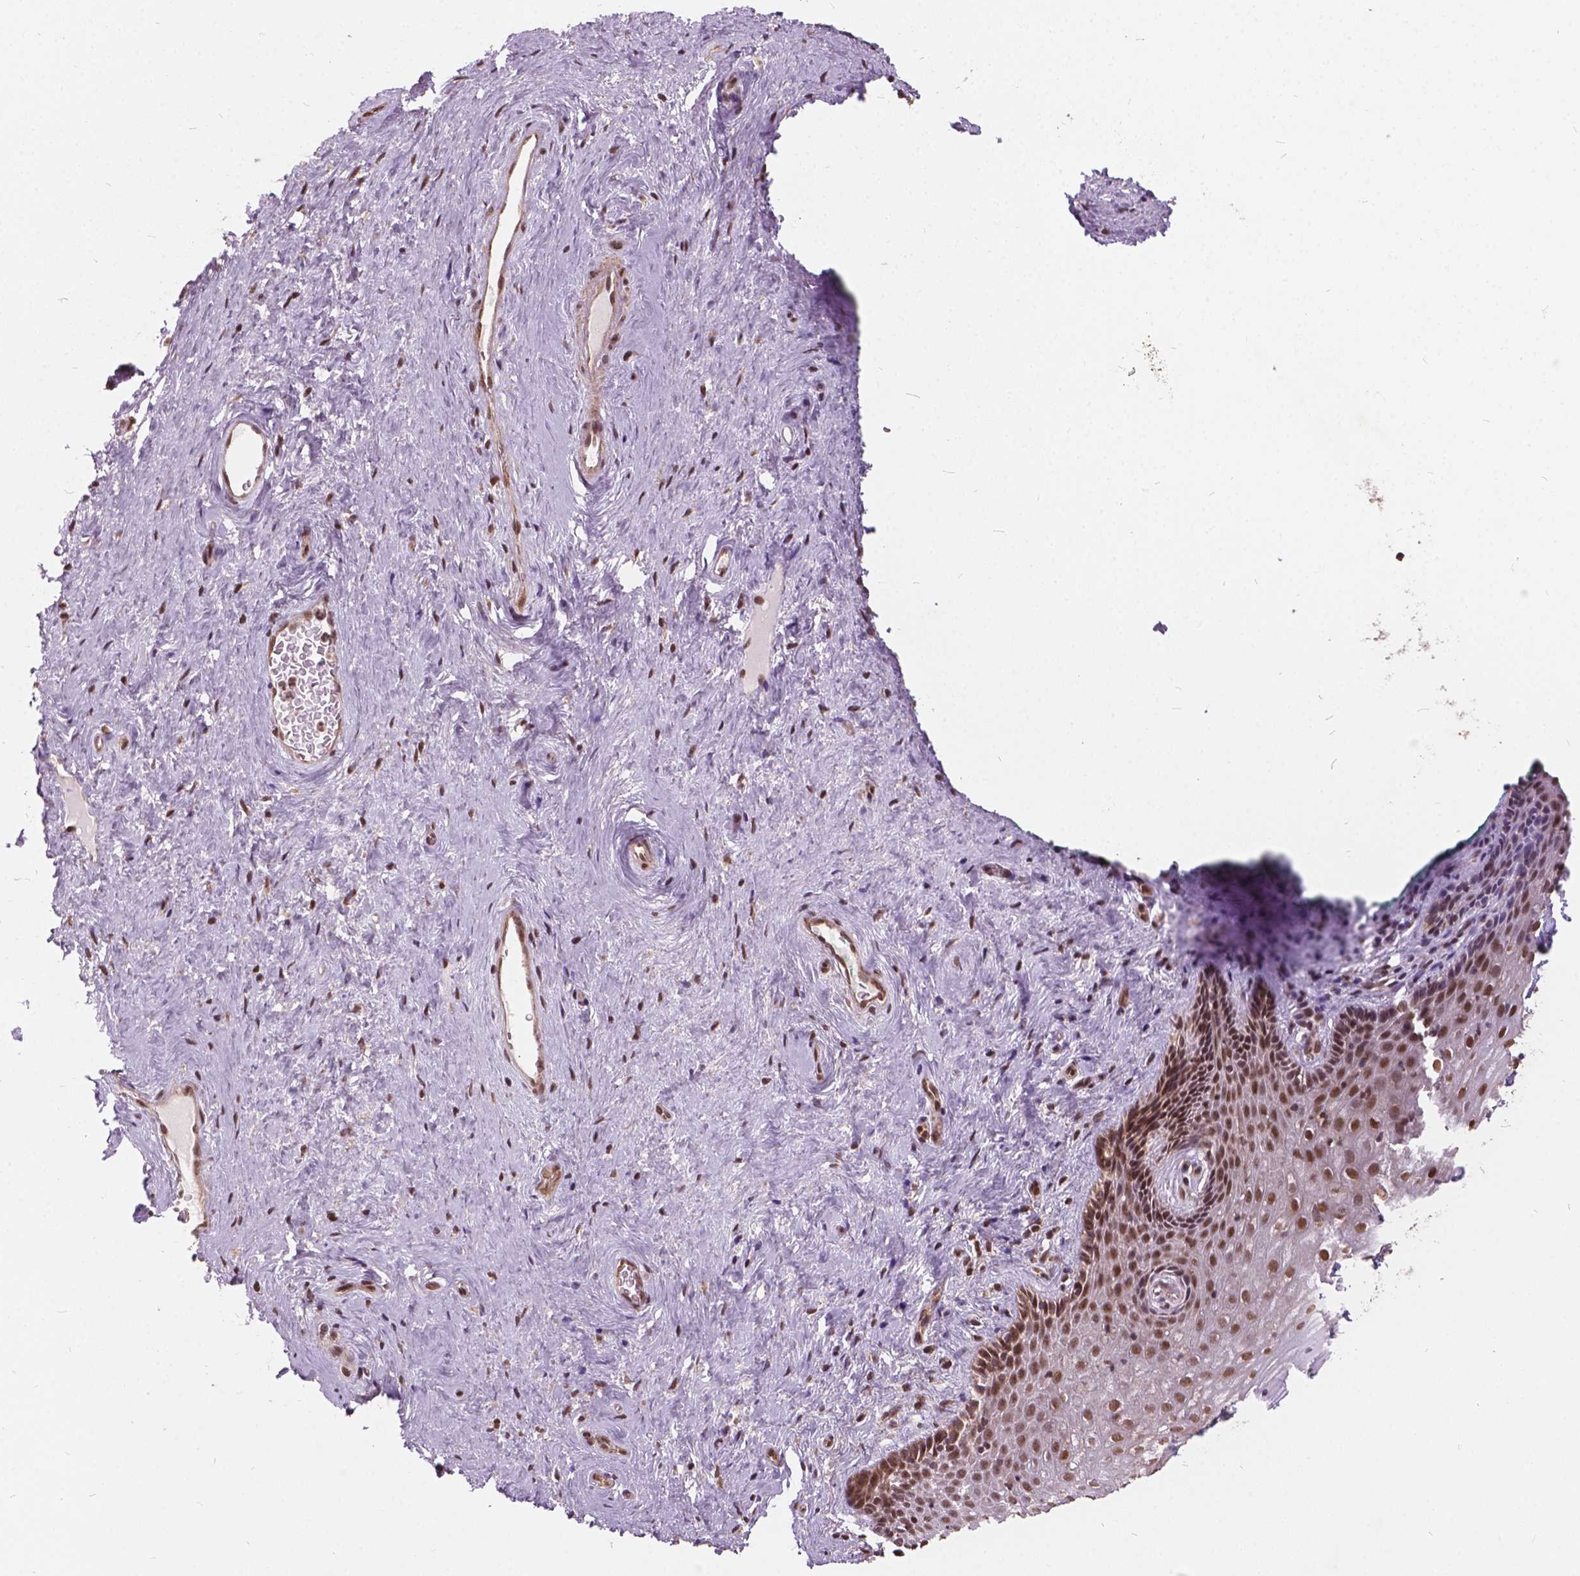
{"staining": {"intensity": "moderate", "quantity": ">75%", "location": "nuclear"}, "tissue": "vagina", "cell_type": "Squamous epithelial cells", "image_type": "normal", "snomed": [{"axis": "morphology", "description": "Normal tissue, NOS"}, {"axis": "topography", "description": "Vagina"}], "caption": "Immunohistochemistry histopathology image of normal human vagina stained for a protein (brown), which reveals medium levels of moderate nuclear staining in approximately >75% of squamous epithelial cells.", "gene": "GPS2", "patient": {"sex": "female", "age": 45}}